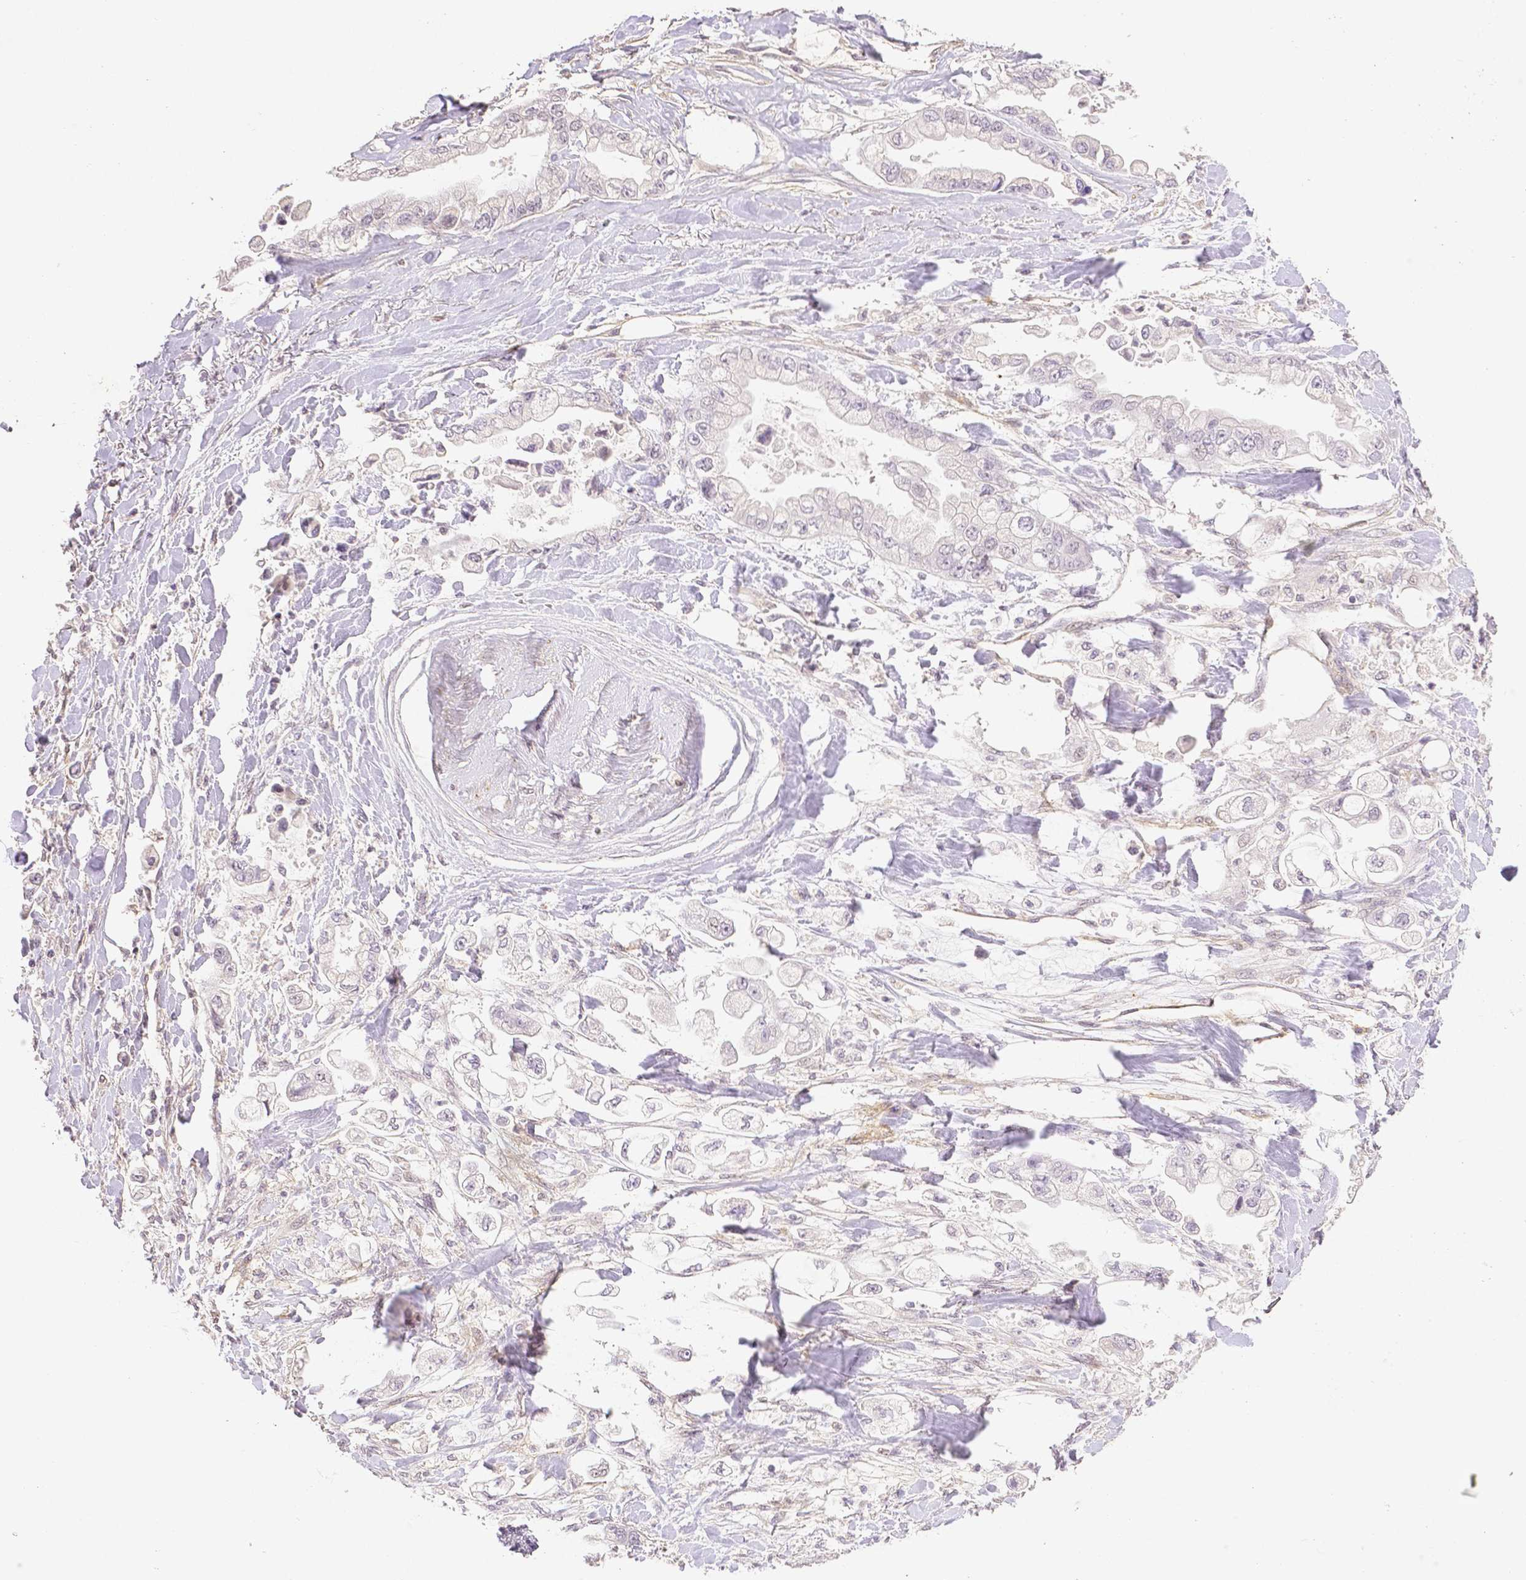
{"staining": {"intensity": "negative", "quantity": "none", "location": "none"}, "tissue": "stomach cancer", "cell_type": "Tumor cells", "image_type": "cancer", "snomed": [{"axis": "morphology", "description": "Adenocarcinoma, NOS"}, {"axis": "topography", "description": "Stomach"}], "caption": "An immunohistochemistry image of adenocarcinoma (stomach) is shown. There is no staining in tumor cells of adenocarcinoma (stomach). Brightfield microscopy of IHC stained with DAB (3,3'-diaminobenzidine) (brown) and hematoxylin (blue), captured at high magnification.", "gene": "THY1", "patient": {"sex": "male", "age": 62}}